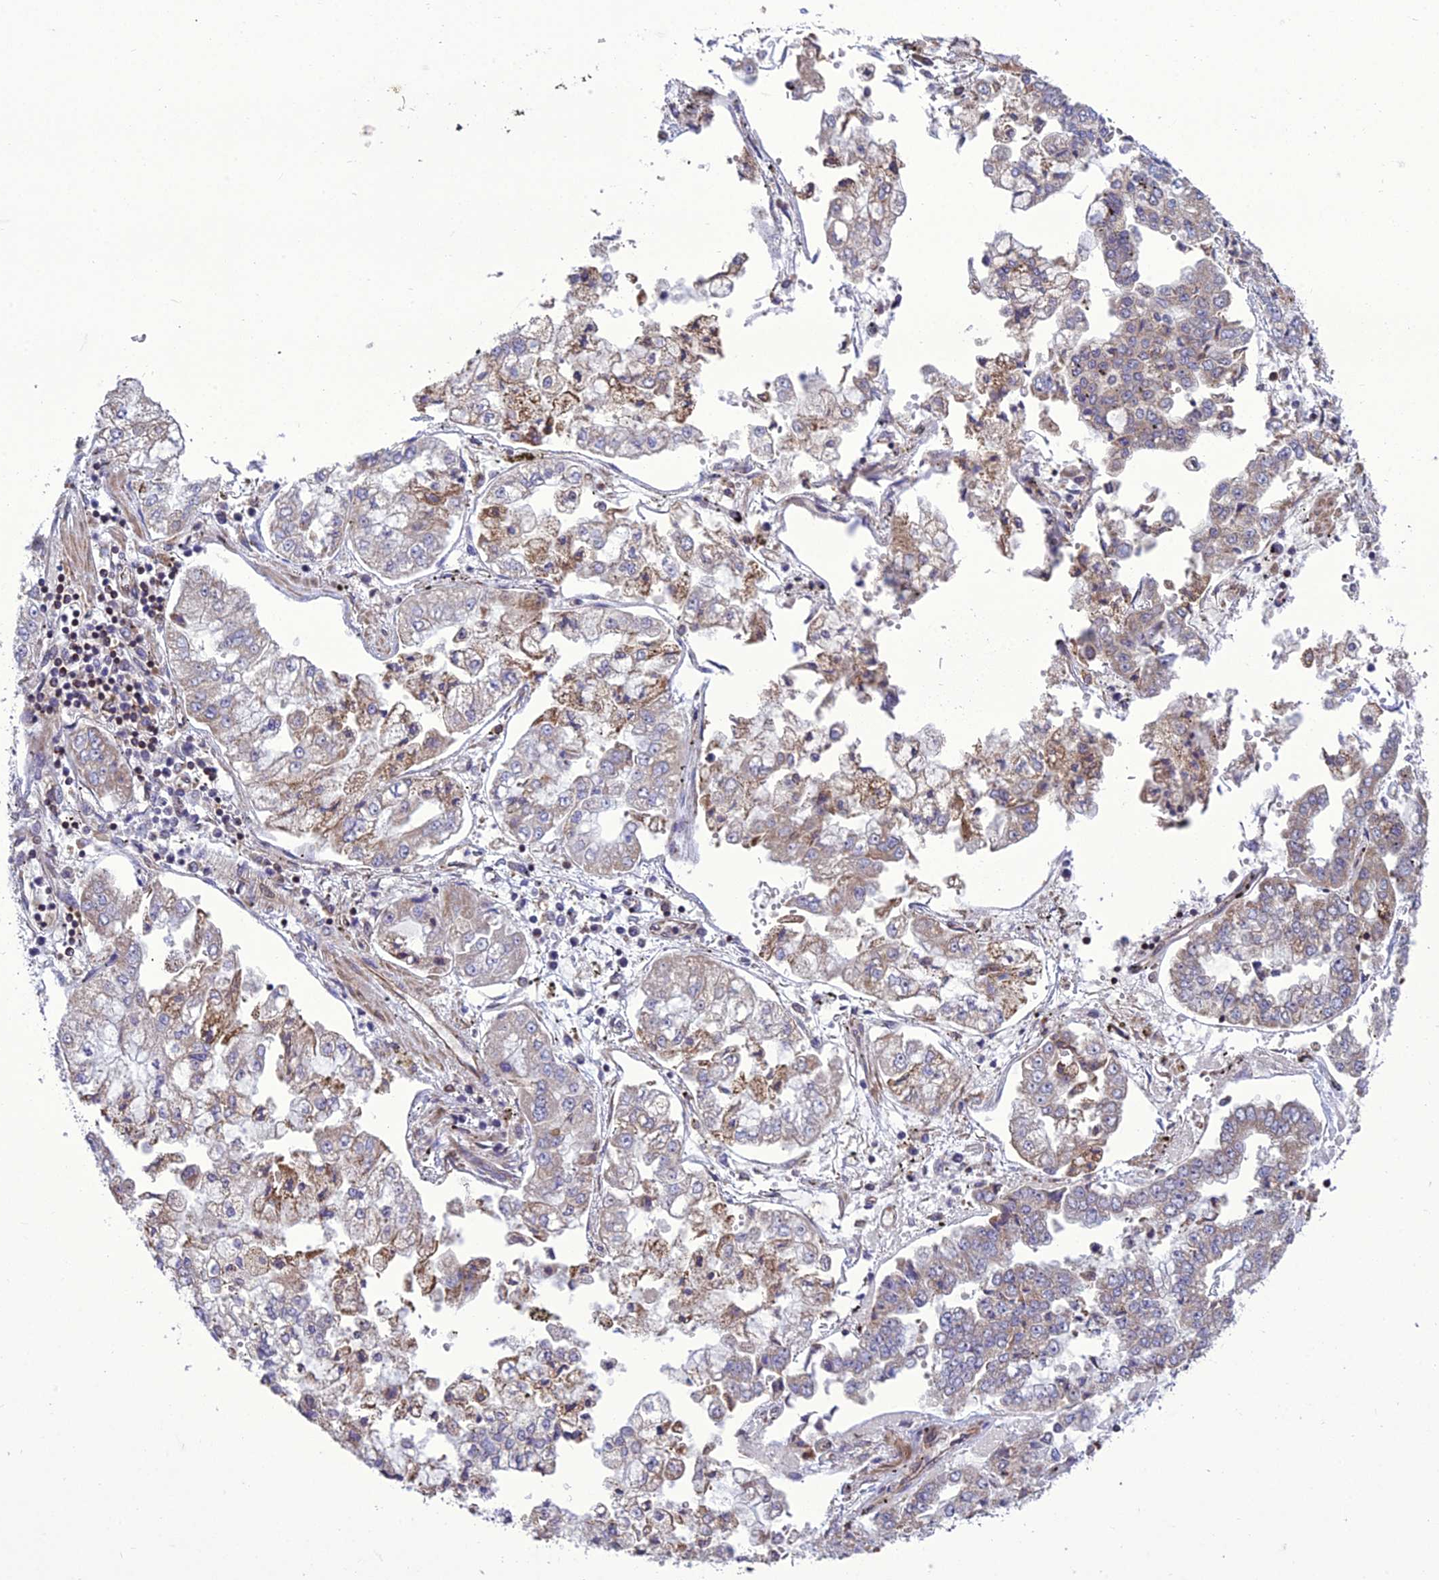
{"staining": {"intensity": "moderate", "quantity": "<25%", "location": "cytoplasmic/membranous"}, "tissue": "stomach cancer", "cell_type": "Tumor cells", "image_type": "cancer", "snomed": [{"axis": "morphology", "description": "Adenocarcinoma, NOS"}, {"axis": "topography", "description": "Stomach"}], "caption": "An image of stomach cancer (adenocarcinoma) stained for a protein displays moderate cytoplasmic/membranous brown staining in tumor cells.", "gene": "GIMAP1", "patient": {"sex": "male", "age": 76}}